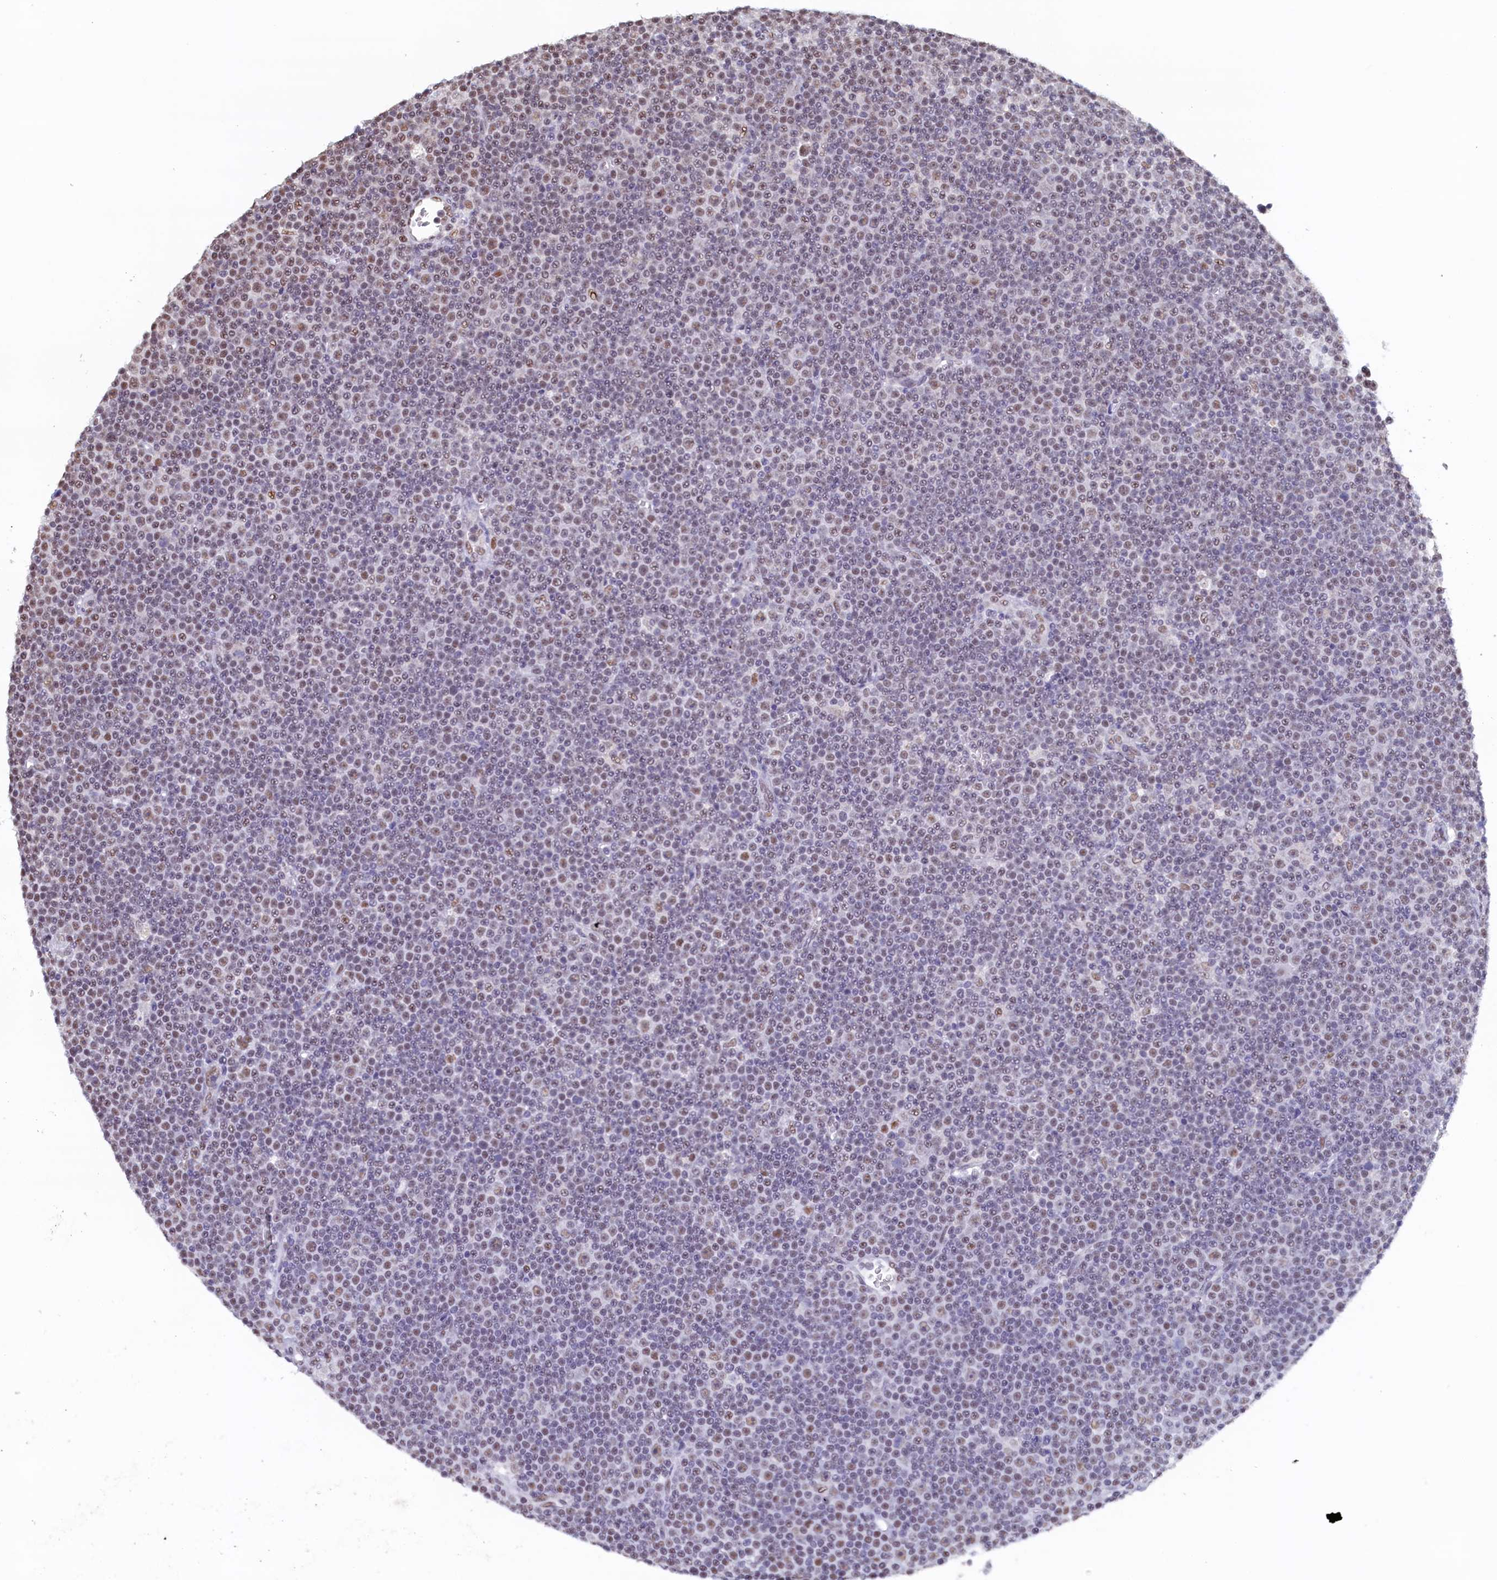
{"staining": {"intensity": "weak", "quantity": "<25%", "location": "nuclear"}, "tissue": "lymphoma", "cell_type": "Tumor cells", "image_type": "cancer", "snomed": [{"axis": "morphology", "description": "Malignant lymphoma, non-Hodgkin's type, Low grade"}, {"axis": "topography", "description": "Lymph node"}], "caption": "Tumor cells show no significant protein staining in low-grade malignant lymphoma, non-Hodgkin's type.", "gene": "MOSPD3", "patient": {"sex": "female", "age": 67}}